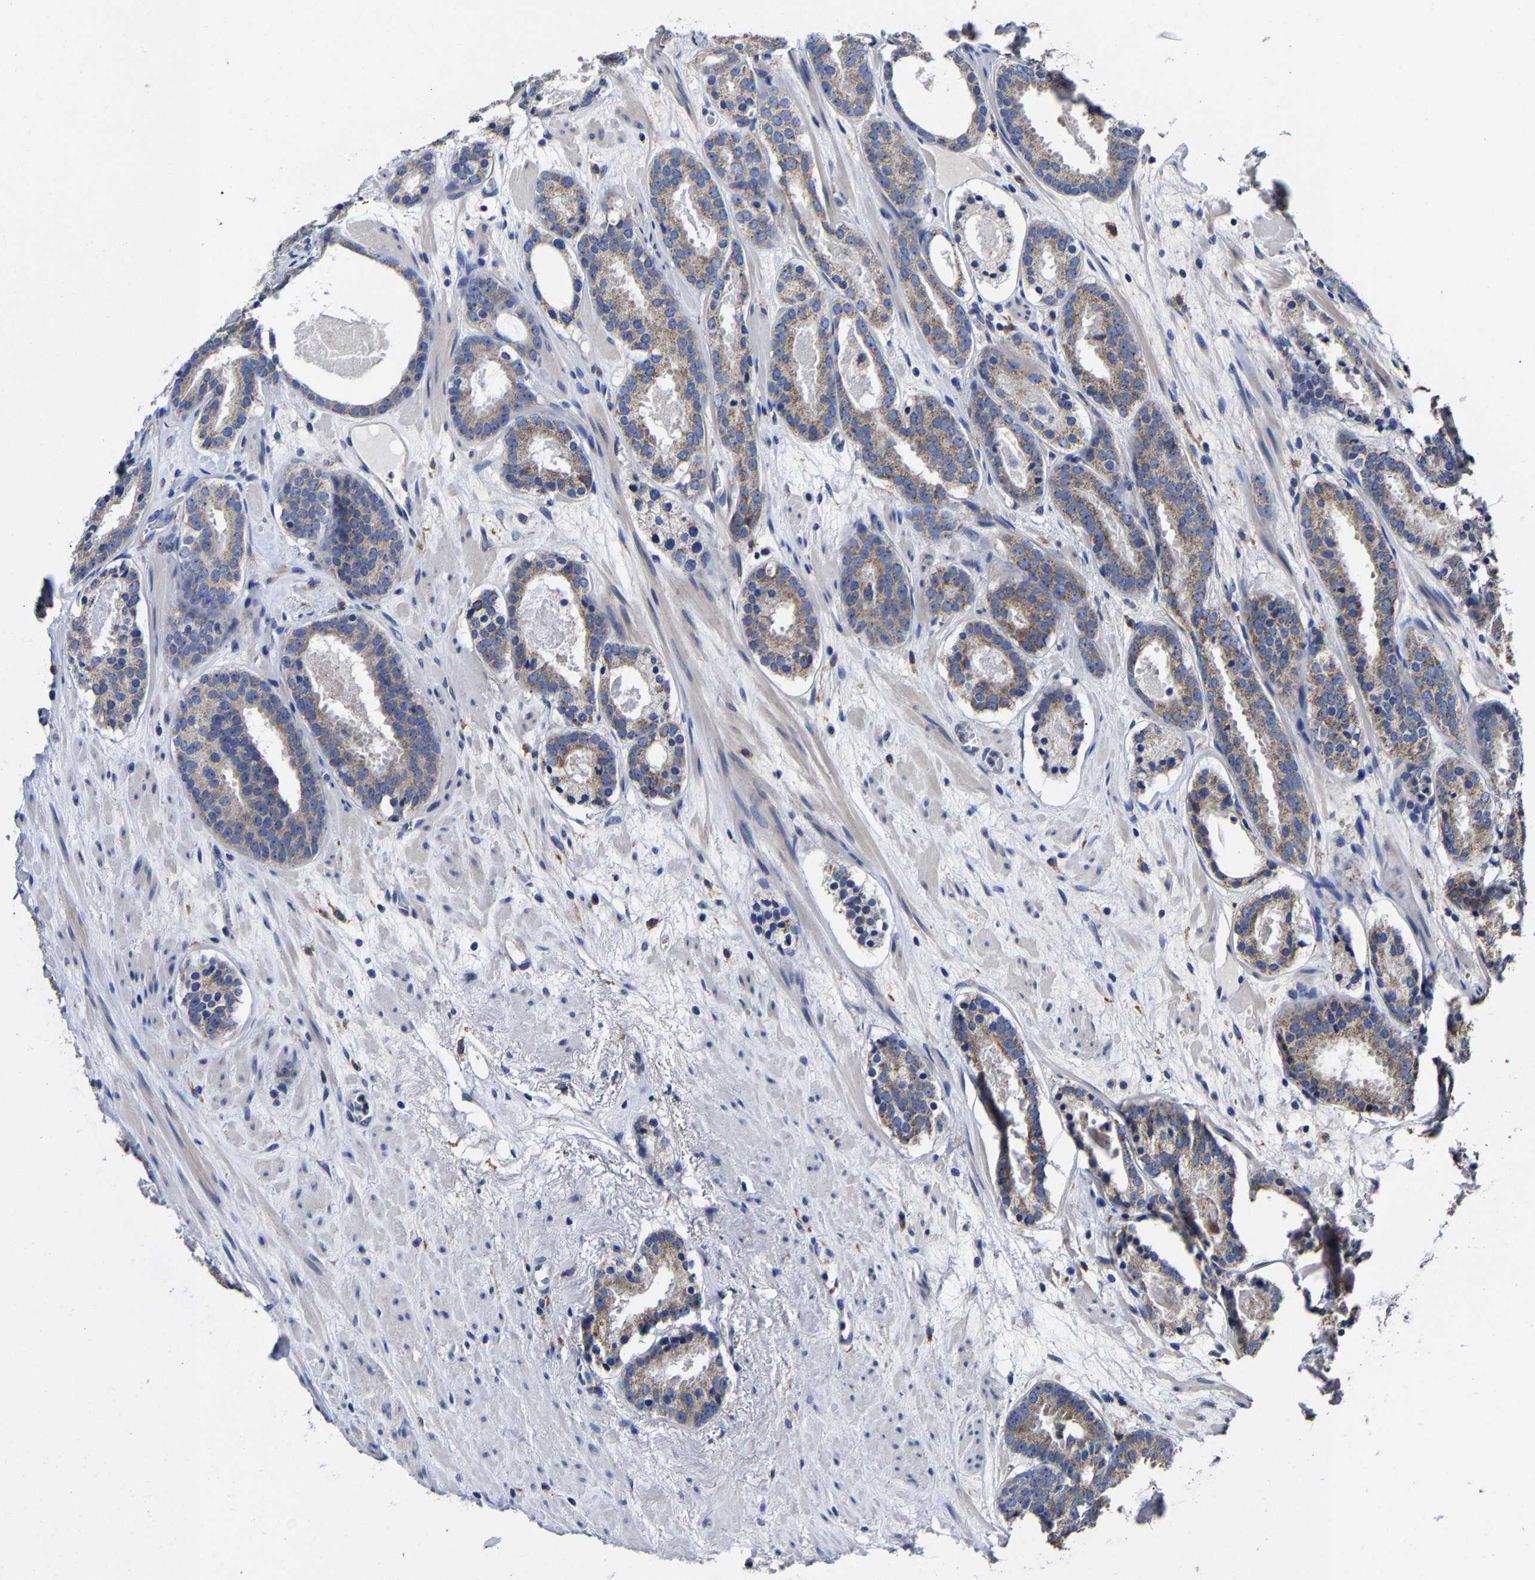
{"staining": {"intensity": "moderate", "quantity": ">75%", "location": "cytoplasmic/membranous"}, "tissue": "prostate cancer", "cell_type": "Tumor cells", "image_type": "cancer", "snomed": [{"axis": "morphology", "description": "Adenocarcinoma, Low grade"}, {"axis": "topography", "description": "Prostate"}], "caption": "Prostate low-grade adenocarcinoma stained for a protein (brown) shows moderate cytoplasmic/membranous positive staining in about >75% of tumor cells.", "gene": "AASS", "patient": {"sex": "male", "age": 69}}